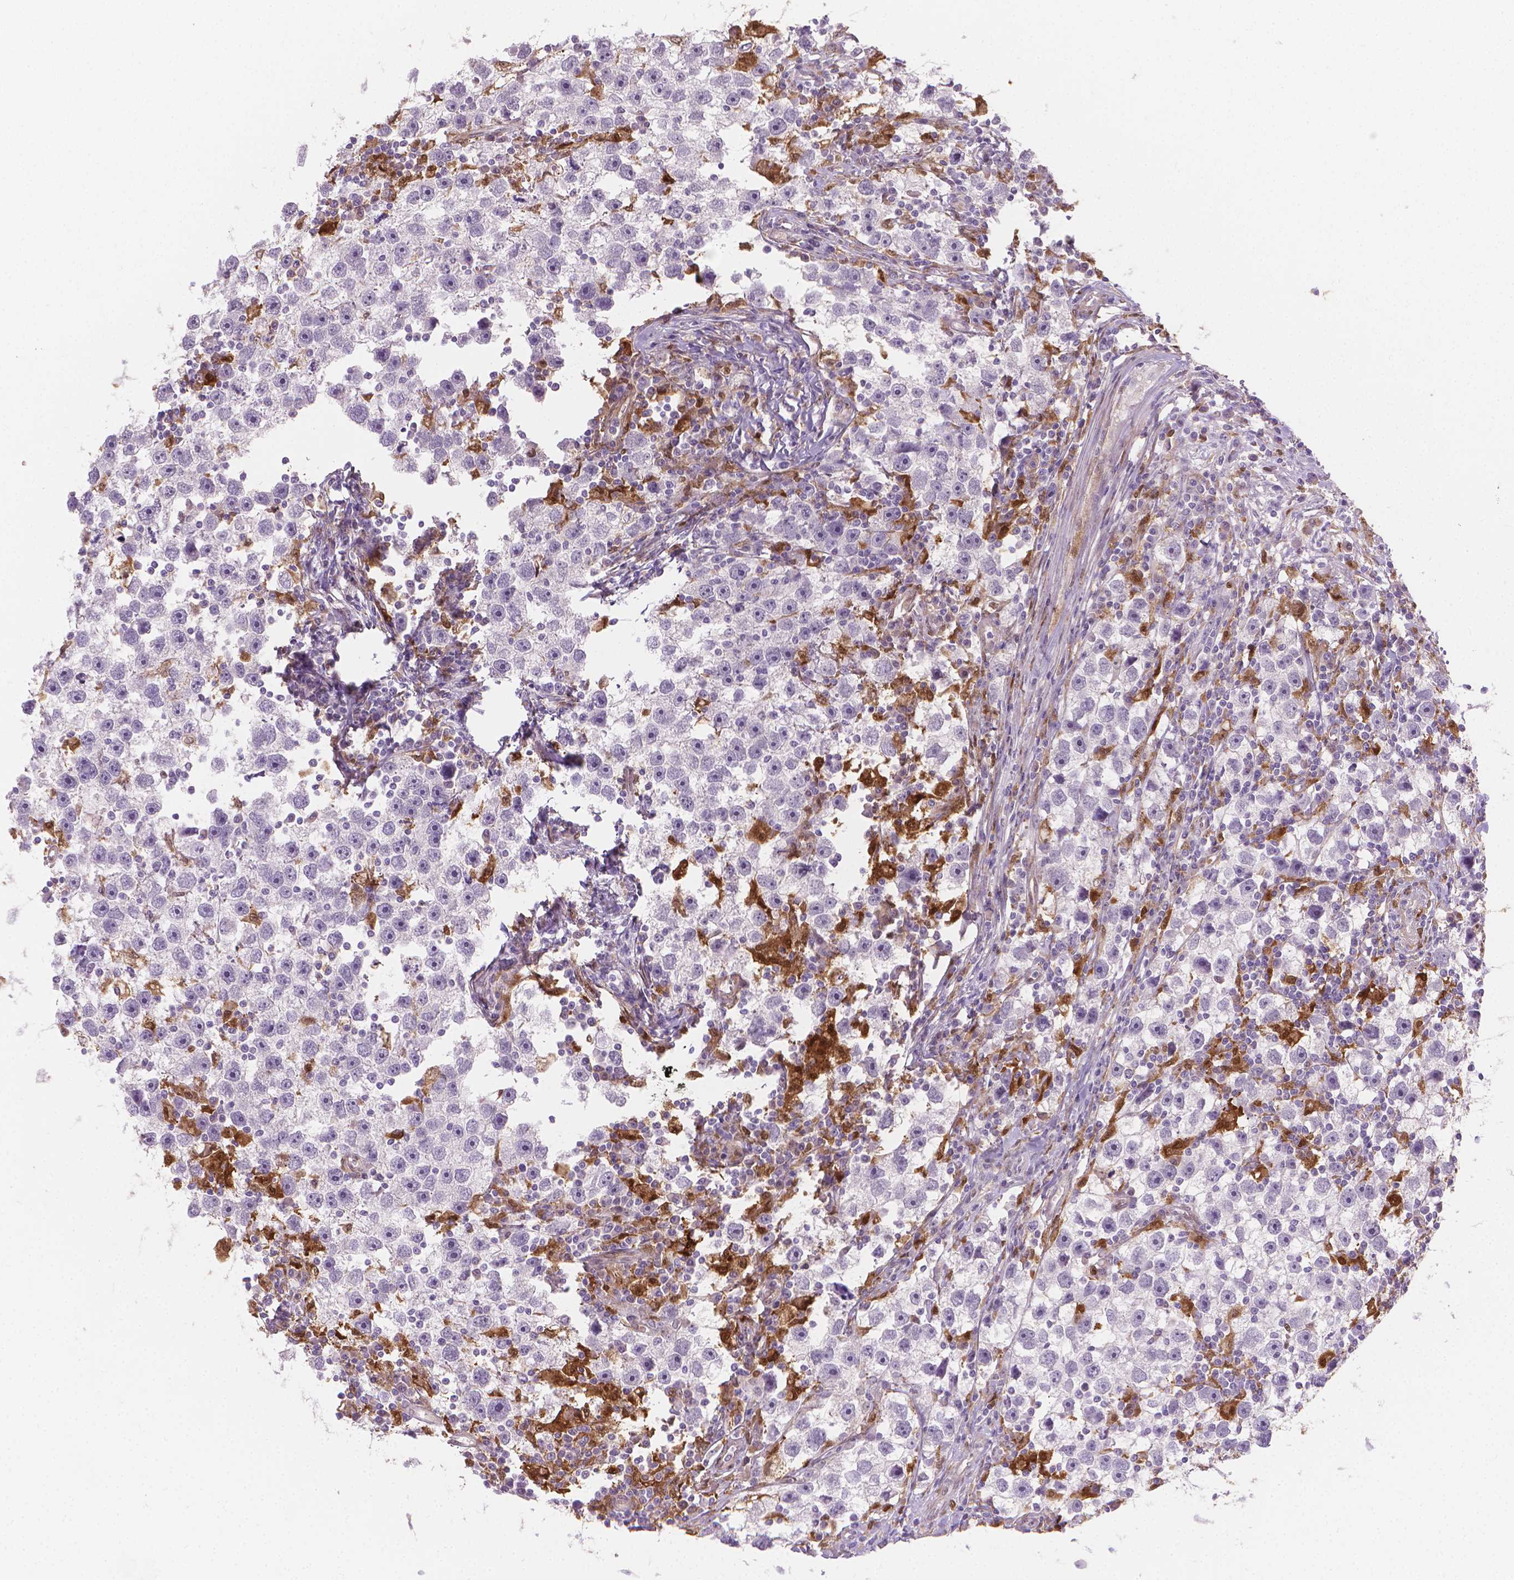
{"staining": {"intensity": "negative", "quantity": "none", "location": "none"}, "tissue": "testis cancer", "cell_type": "Tumor cells", "image_type": "cancer", "snomed": [{"axis": "morphology", "description": "Seminoma, NOS"}, {"axis": "topography", "description": "Testis"}], "caption": "IHC of seminoma (testis) exhibits no staining in tumor cells.", "gene": "TNFAIP2", "patient": {"sex": "male", "age": 30}}